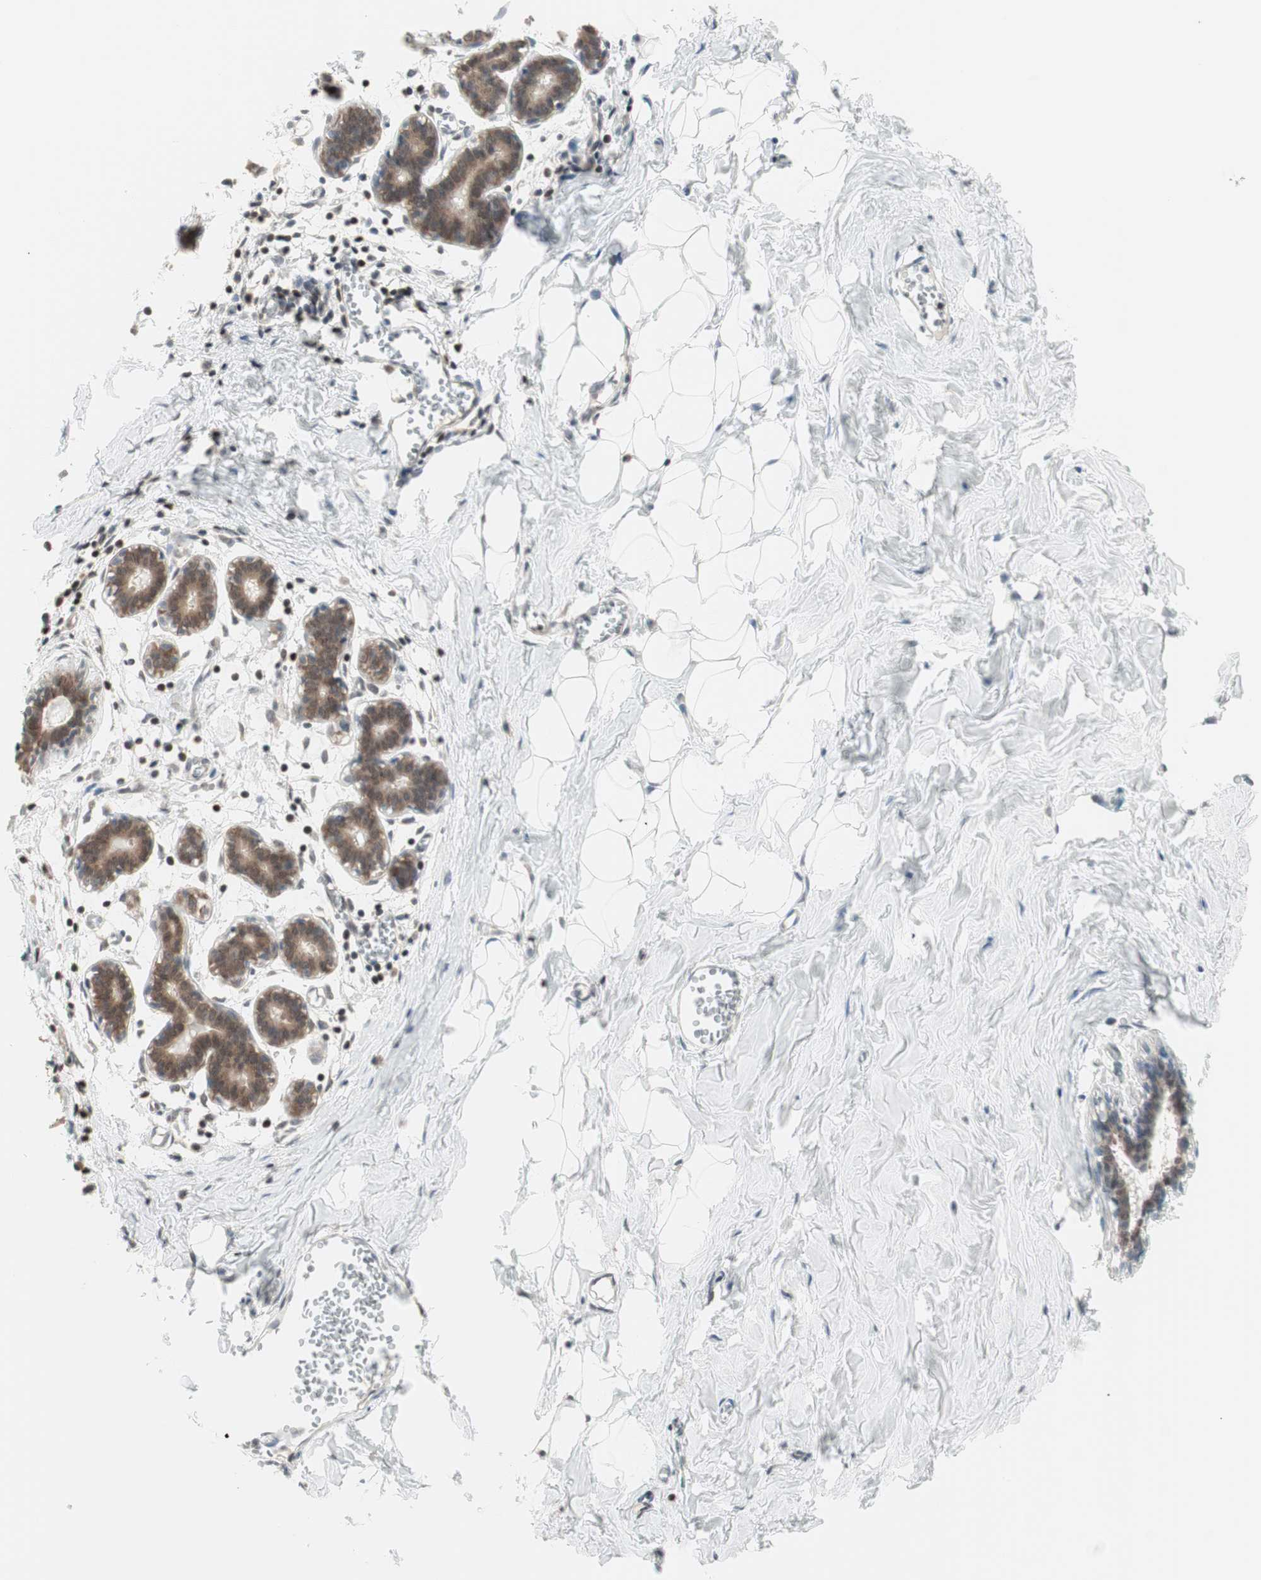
{"staining": {"intensity": "negative", "quantity": "none", "location": "none"}, "tissue": "breast", "cell_type": "Adipocytes", "image_type": "normal", "snomed": [{"axis": "morphology", "description": "Normal tissue, NOS"}, {"axis": "topography", "description": "Breast"}], "caption": "Breast stained for a protein using immunohistochemistry (IHC) demonstrates no staining adipocytes.", "gene": "UBE2I", "patient": {"sex": "female", "age": 27}}